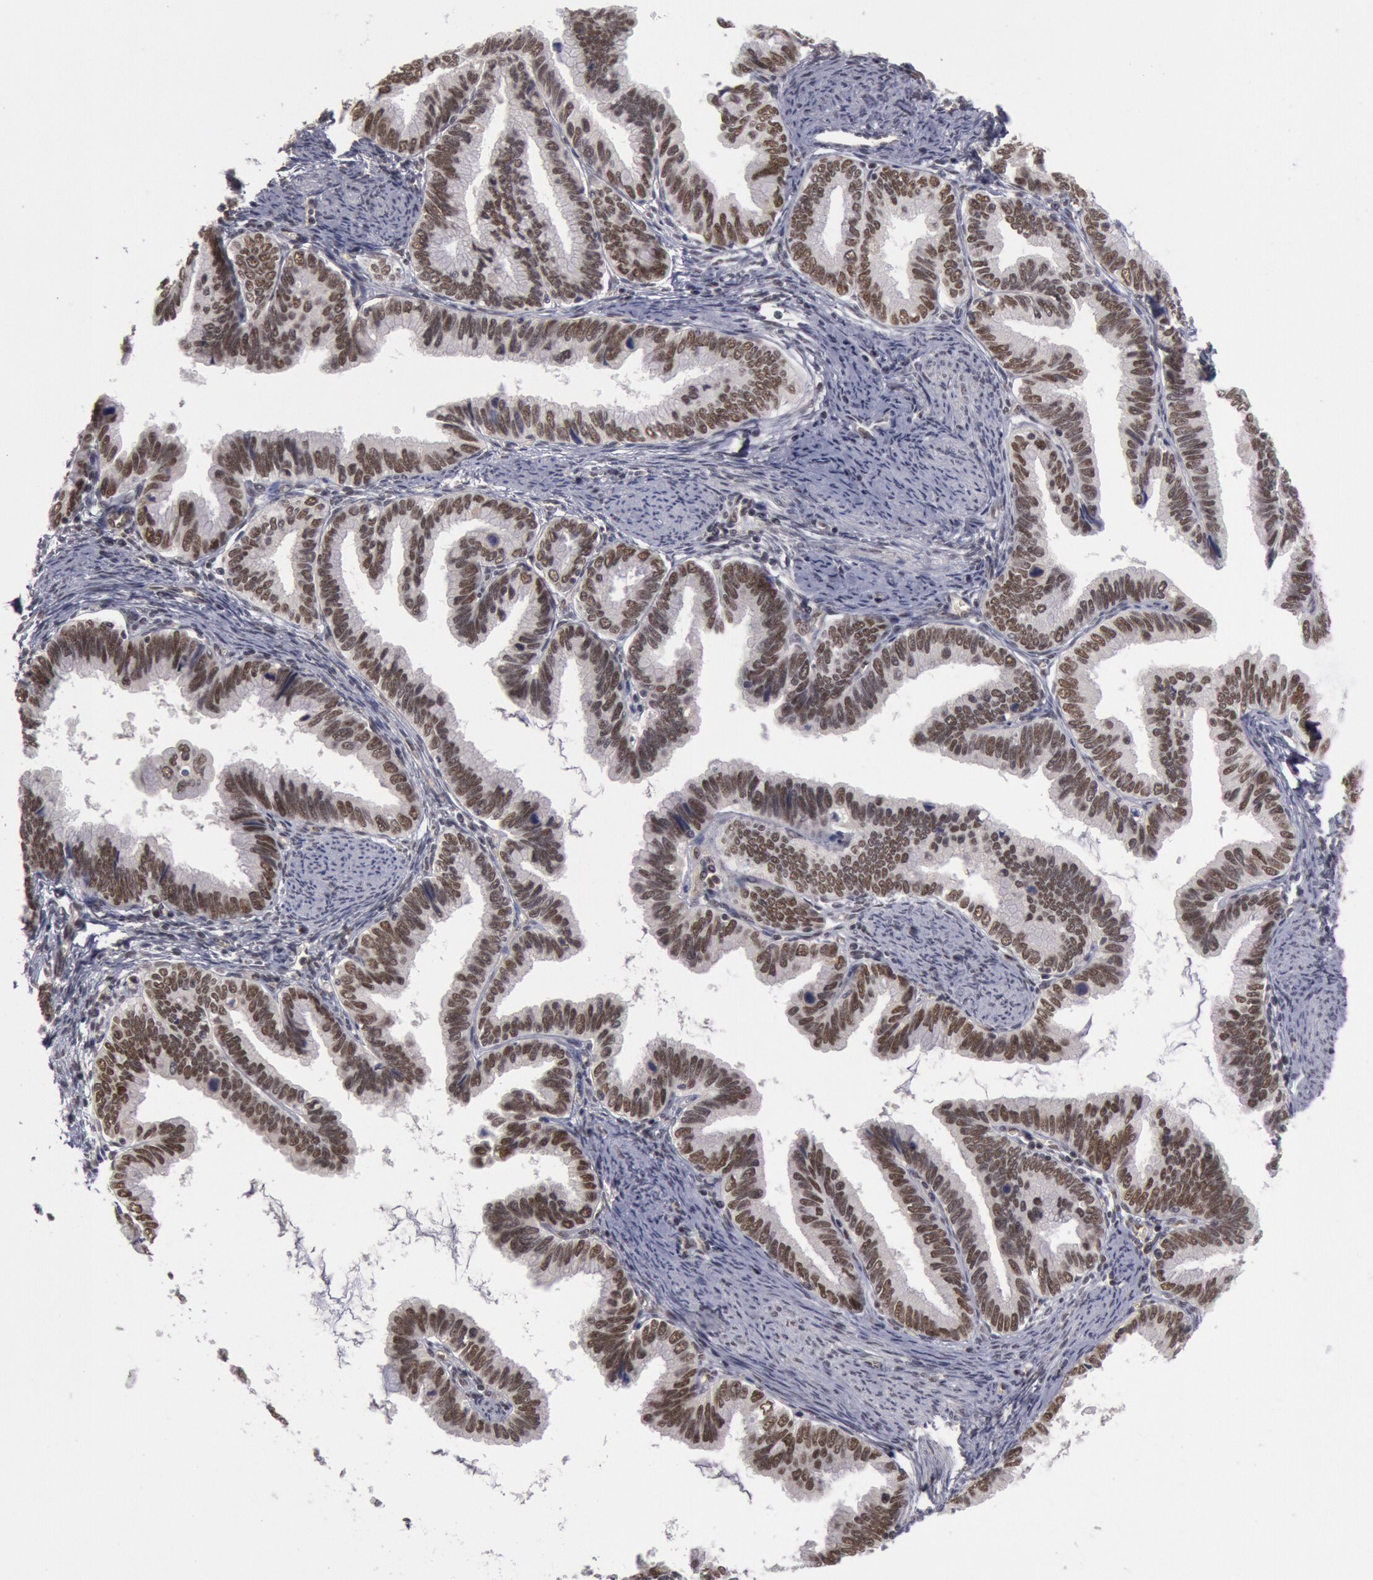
{"staining": {"intensity": "weak", "quantity": ">75%", "location": "nuclear"}, "tissue": "cervical cancer", "cell_type": "Tumor cells", "image_type": "cancer", "snomed": [{"axis": "morphology", "description": "Adenocarcinoma, NOS"}, {"axis": "topography", "description": "Cervix"}], "caption": "Protein staining of cervical adenocarcinoma tissue demonstrates weak nuclear positivity in approximately >75% of tumor cells.", "gene": "PPP4R3B", "patient": {"sex": "female", "age": 49}}